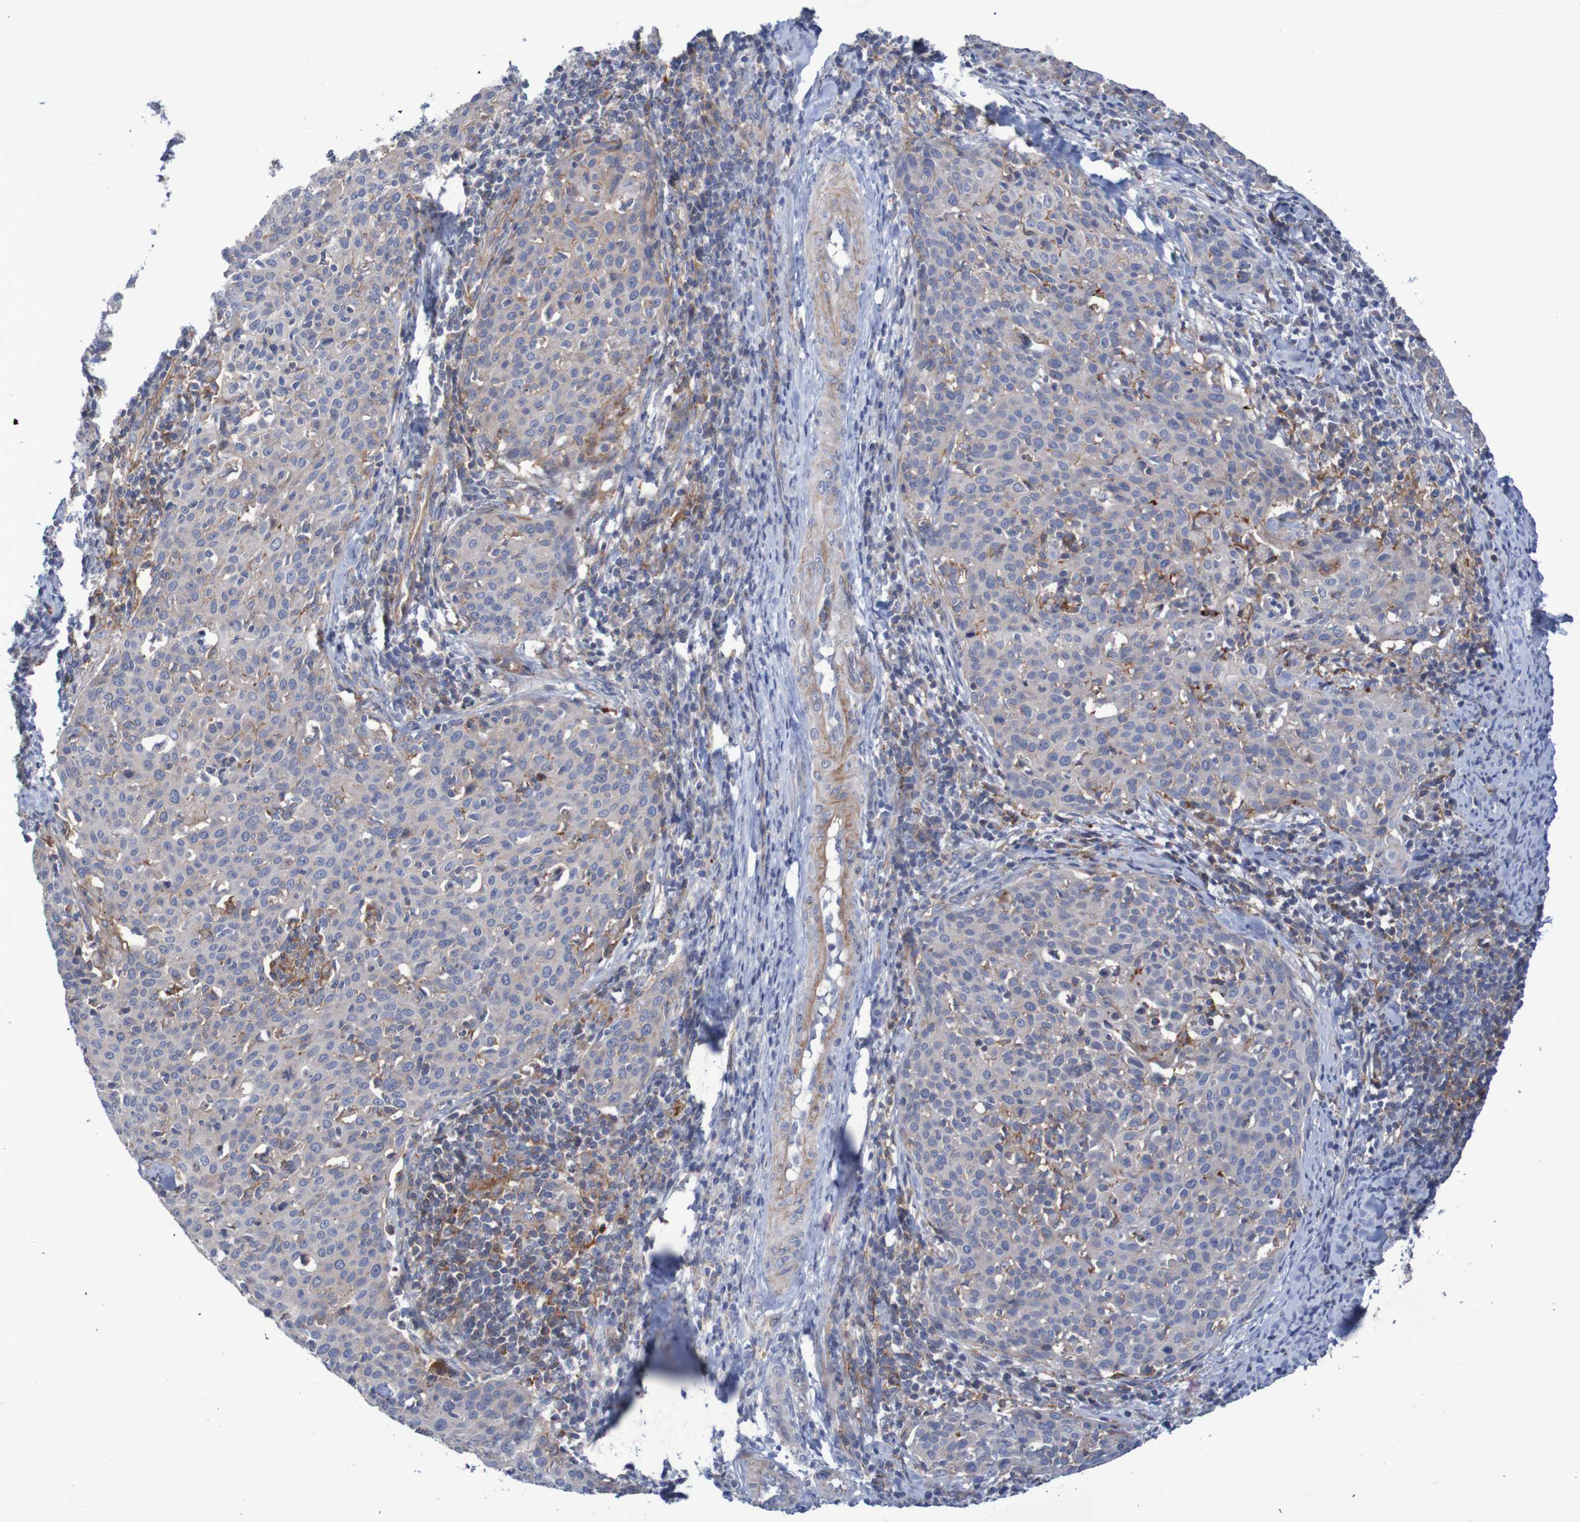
{"staining": {"intensity": "weak", "quantity": "<25%", "location": "cytoplasmic/membranous"}, "tissue": "cervical cancer", "cell_type": "Tumor cells", "image_type": "cancer", "snomed": [{"axis": "morphology", "description": "Squamous cell carcinoma, NOS"}, {"axis": "topography", "description": "Cervix"}], "caption": "Tumor cells show no significant positivity in cervical cancer (squamous cell carcinoma).", "gene": "NECTIN2", "patient": {"sex": "female", "age": 38}}